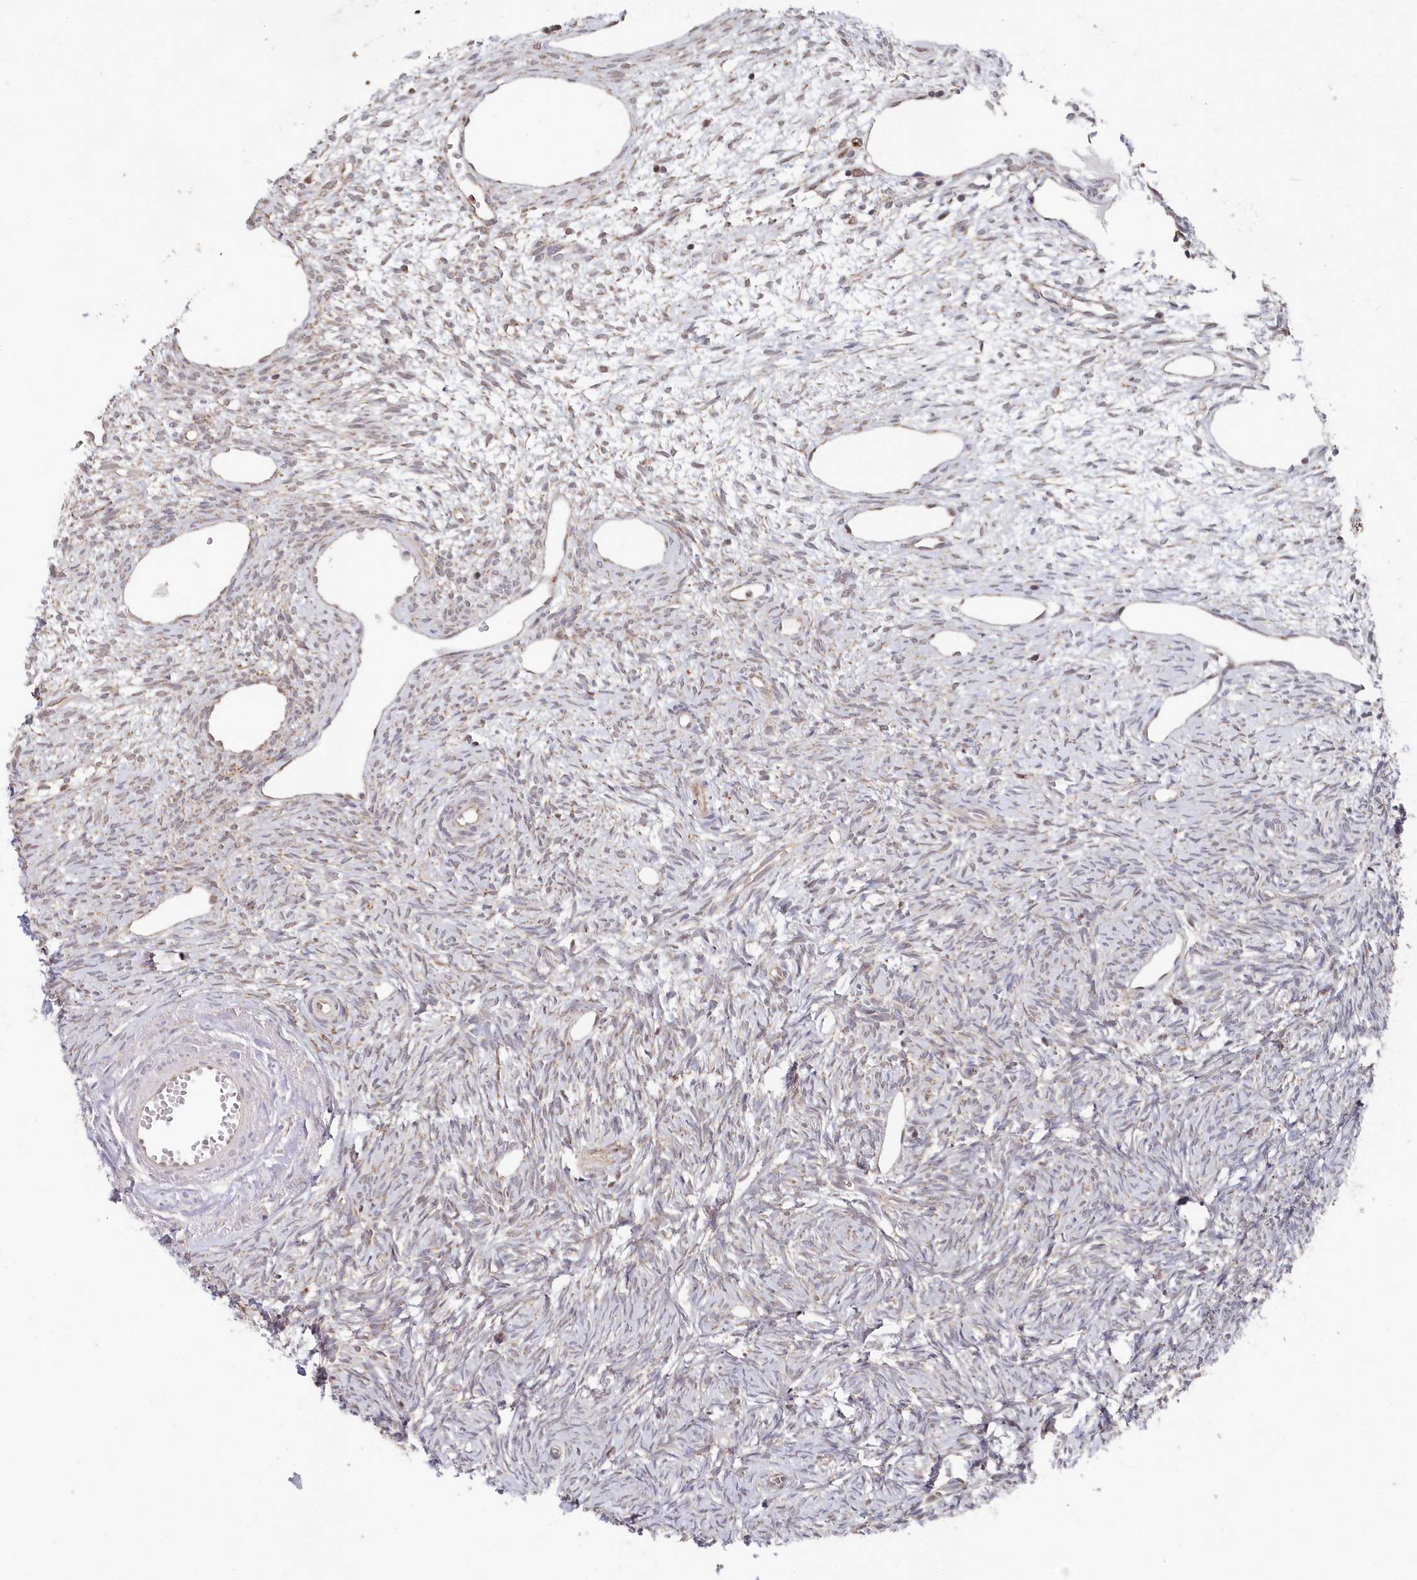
{"staining": {"intensity": "weak", "quantity": "<25%", "location": "cytoplasmic/membranous"}, "tissue": "ovary", "cell_type": "Ovarian stroma cells", "image_type": "normal", "snomed": [{"axis": "morphology", "description": "Normal tissue, NOS"}, {"axis": "topography", "description": "Ovary"}], "caption": "The micrograph displays no significant staining in ovarian stroma cells of ovary. (Brightfield microscopy of DAB (3,3'-diaminobenzidine) IHC at high magnification).", "gene": "WAPL", "patient": {"sex": "female", "age": 51}}